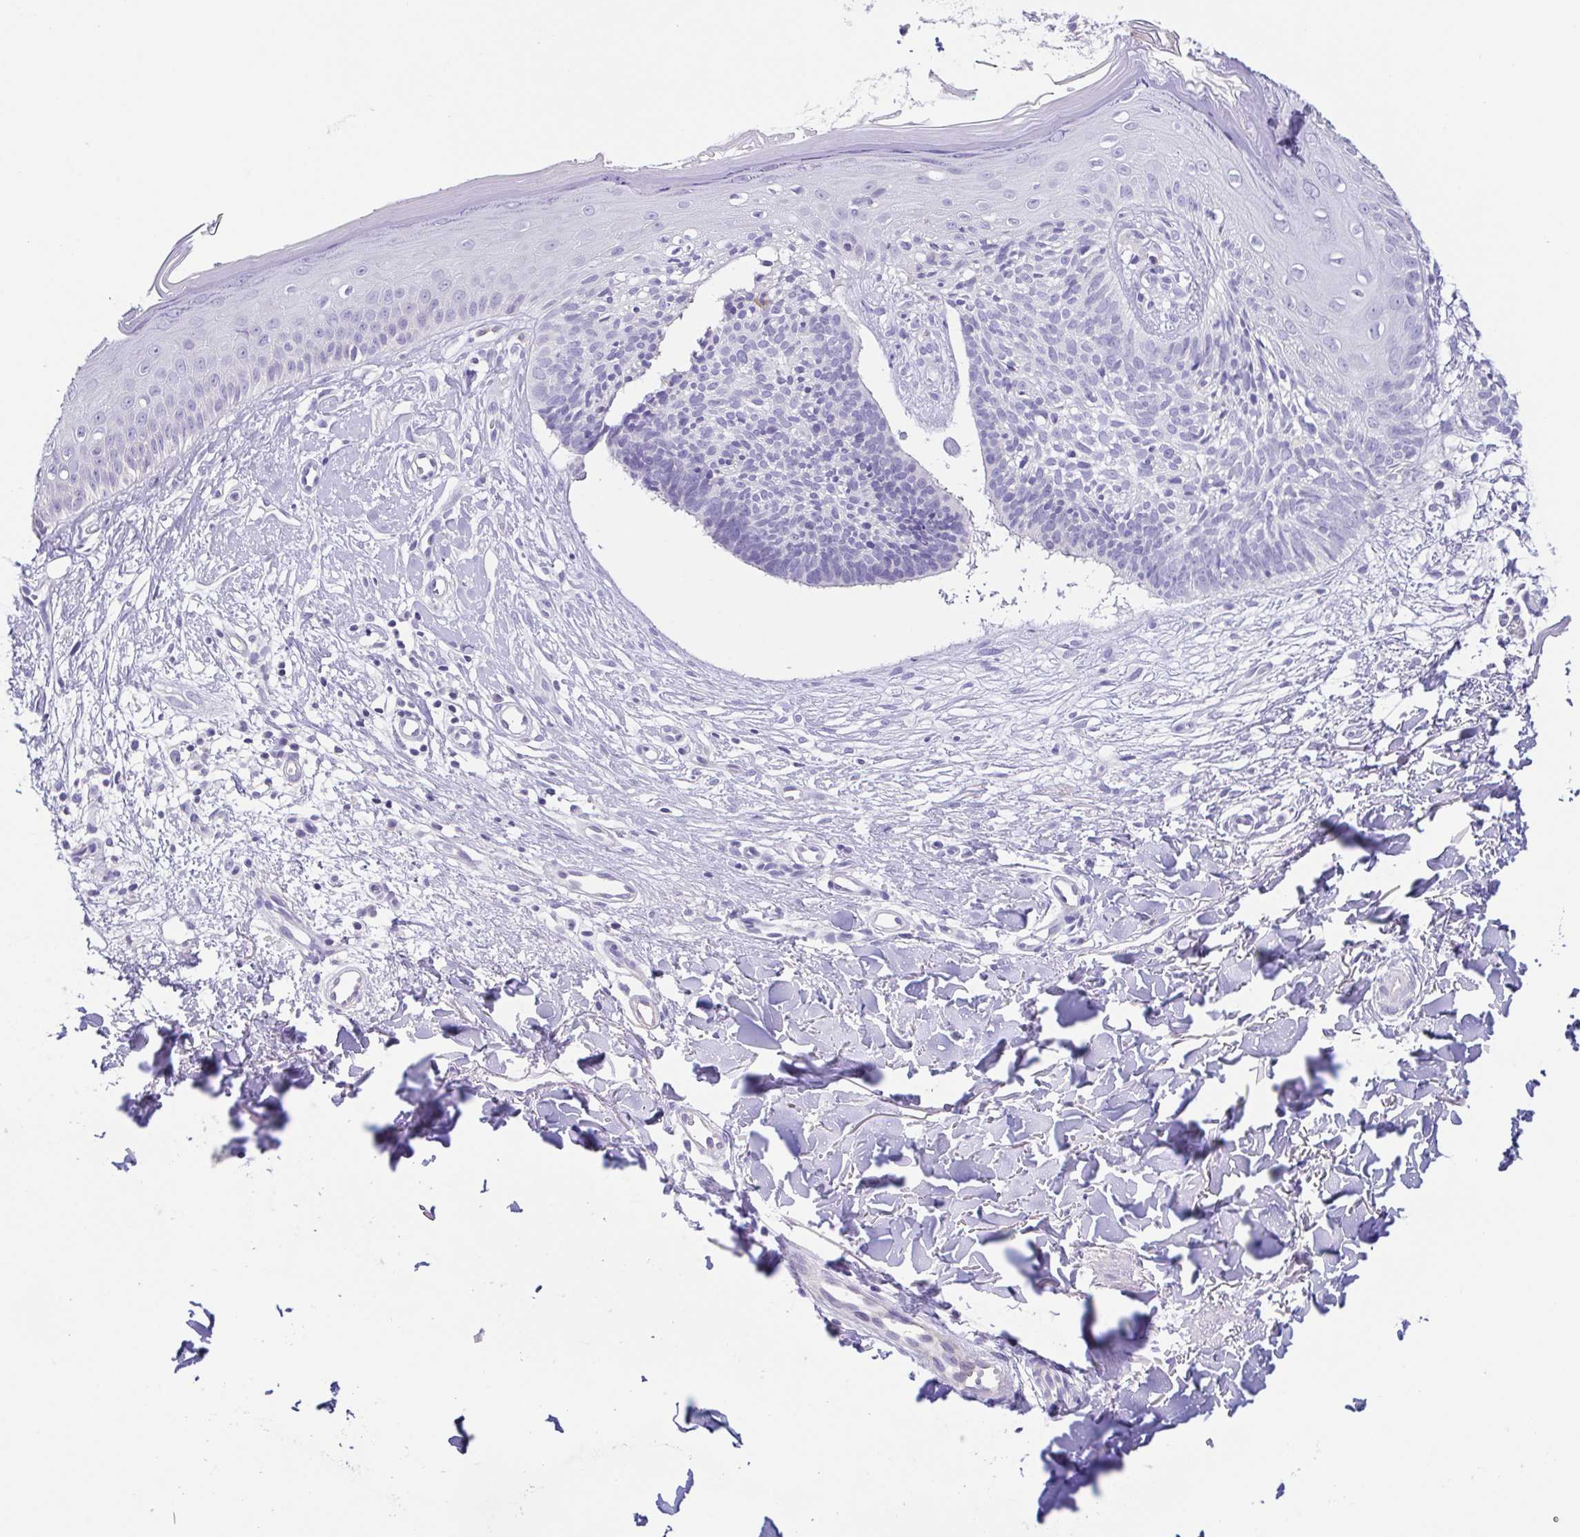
{"staining": {"intensity": "negative", "quantity": "none", "location": "none"}, "tissue": "skin cancer", "cell_type": "Tumor cells", "image_type": "cancer", "snomed": [{"axis": "morphology", "description": "Basal cell carcinoma"}, {"axis": "topography", "description": "Skin"}], "caption": "Immunohistochemistry photomicrograph of neoplastic tissue: skin cancer stained with DAB (3,3'-diaminobenzidine) displays no significant protein staining in tumor cells.", "gene": "ARPP21", "patient": {"sex": "male", "age": 51}}